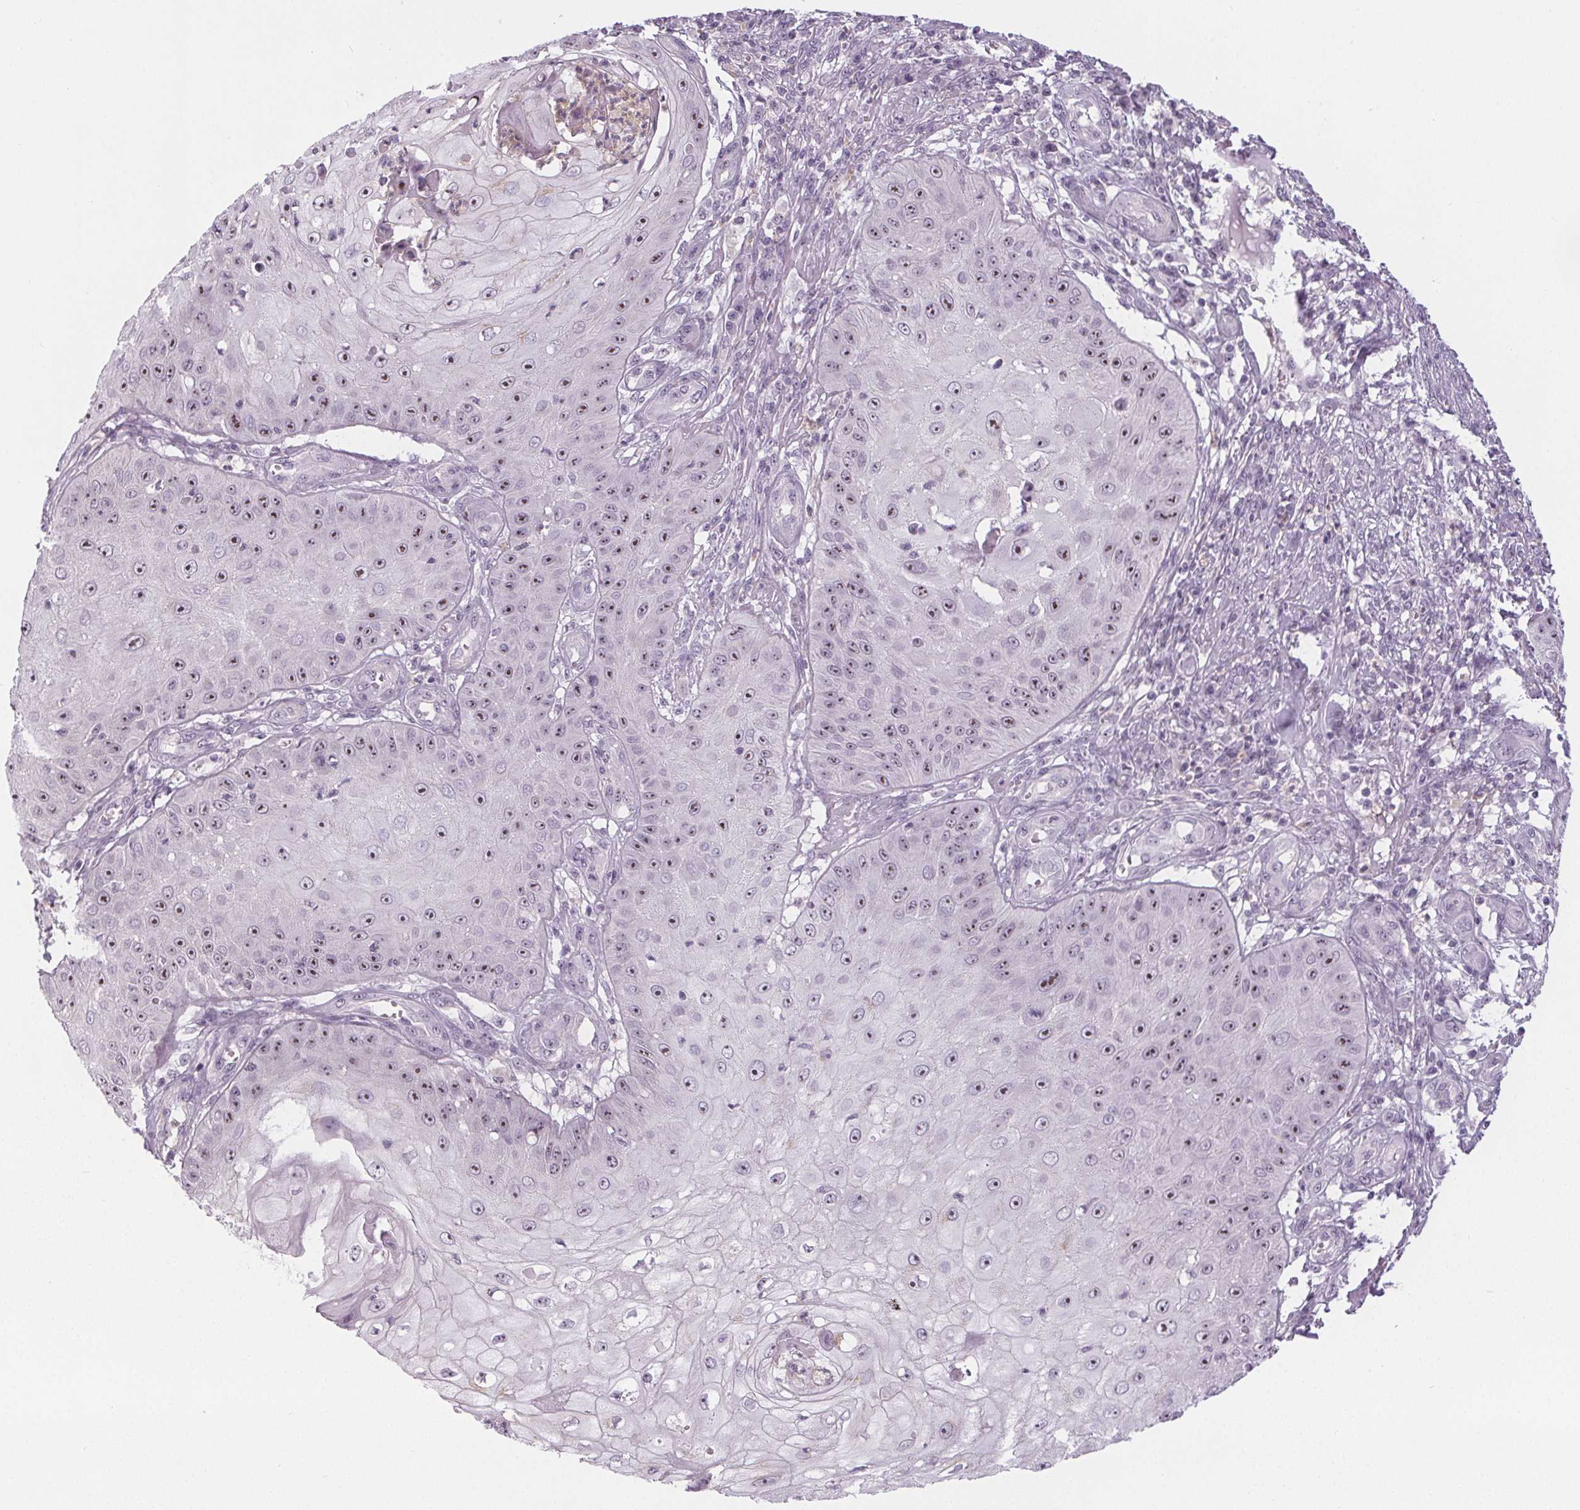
{"staining": {"intensity": "moderate", "quantity": ">75%", "location": "nuclear"}, "tissue": "skin cancer", "cell_type": "Tumor cells", "image_type": "cancer", "snomed": [{"axis": "morphology", "description": "Squamous cell carcinoma, NOS"}, {"axis": "topography", "description": "Skin"}], "caption": "The image exhibits immunohistochemical staining of squamous cell carcinoma (skin). There is moderate nuclear staining is seen in about >75% of tumor cells.", "gene": "NOLC1", "patient": {"sex": "male", "age": 70}}